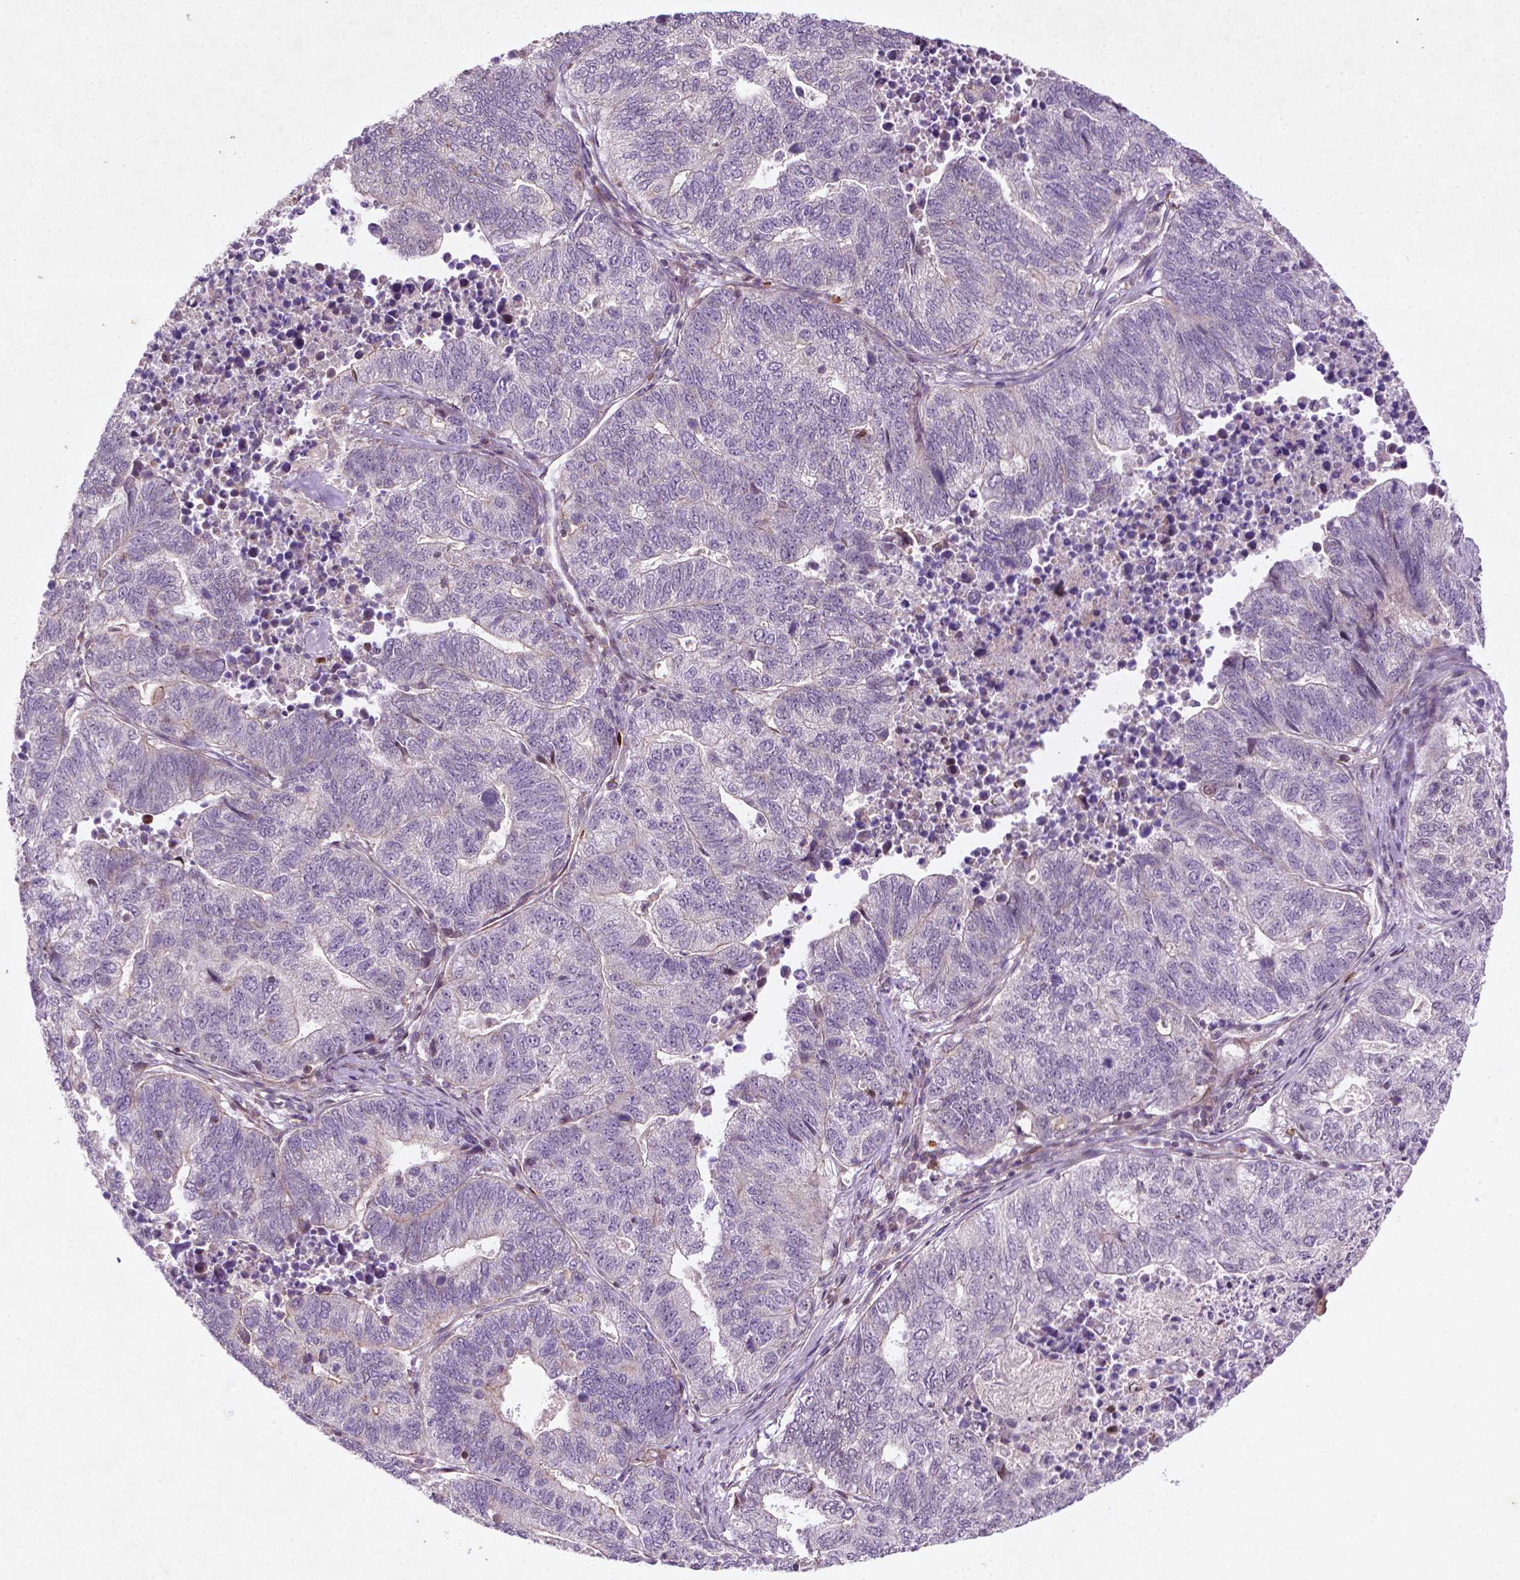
{"staining": {"intensity": "moderate", "quantity": "25%-75%", "location": "cytoplasmic/membranous"}, "tissue": "stomach cancer", "cell_type": "Tumor cells", "image_type": "cancer", "snomed": [{"axis": "morphology", "description": "Adenocarcinoma, NOS"}, {"axis": "topography", "description": "Stomach, upper"}], "caption": "IHC histopathology image of adenocarcinoma (stomach) stained for a protein (brown), which exhibits medium levels of moderate cytoplasmic/membranous staining in about 25%-75% of tumor cells.", "gene": "TCHP", "patient": {"sex": "female", "age": 67}}